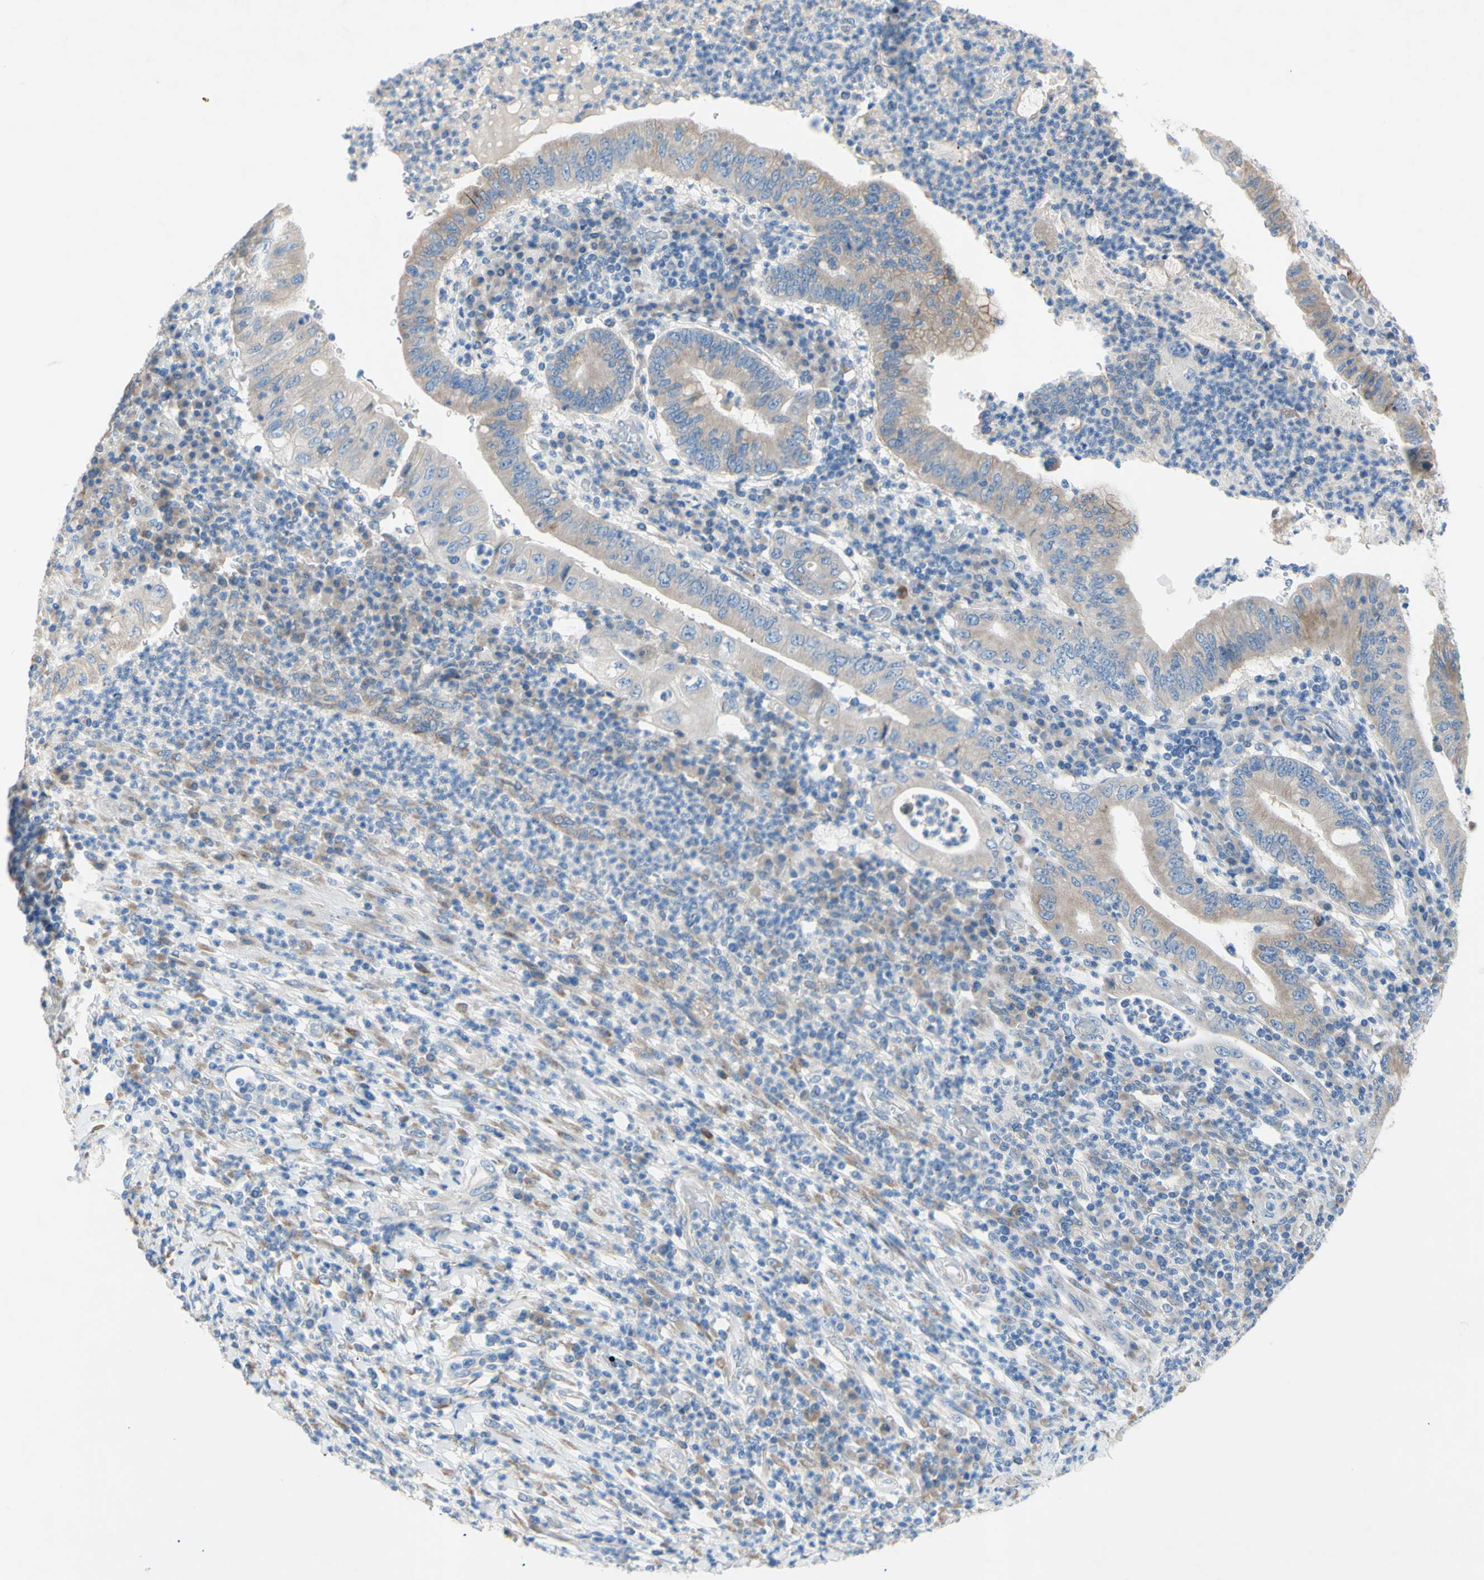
{"staining": {"intensity": "weak", "quantity": "<25%", "location": "cytoplasmic/membranous"}, "tissue": "stomach cancer", "cell_type": "Tumor cells", "image_type": "cancer", "snomed": [{"axis": "morphology", "description": "Normal tissue, NOS"}, {"axis": "morphology", "description": "Adenocarcinoma, NOS"}, {"axis": "topography", "description": "Esophagus"}, {"axis": "topography", "description": "Stomach, upper"}, {"axis": "topography", "description": "Peripheral nerve tissue"}], "caption": "Stomach adenocarcinoma was stained to show a protein in brown. There is no significant positivity in tumor cells. (Brightfield microscopy of DAB IHC at high magnification).", "gene": "TMIGD2", "patient": {"sex": "male", "age": 62}}